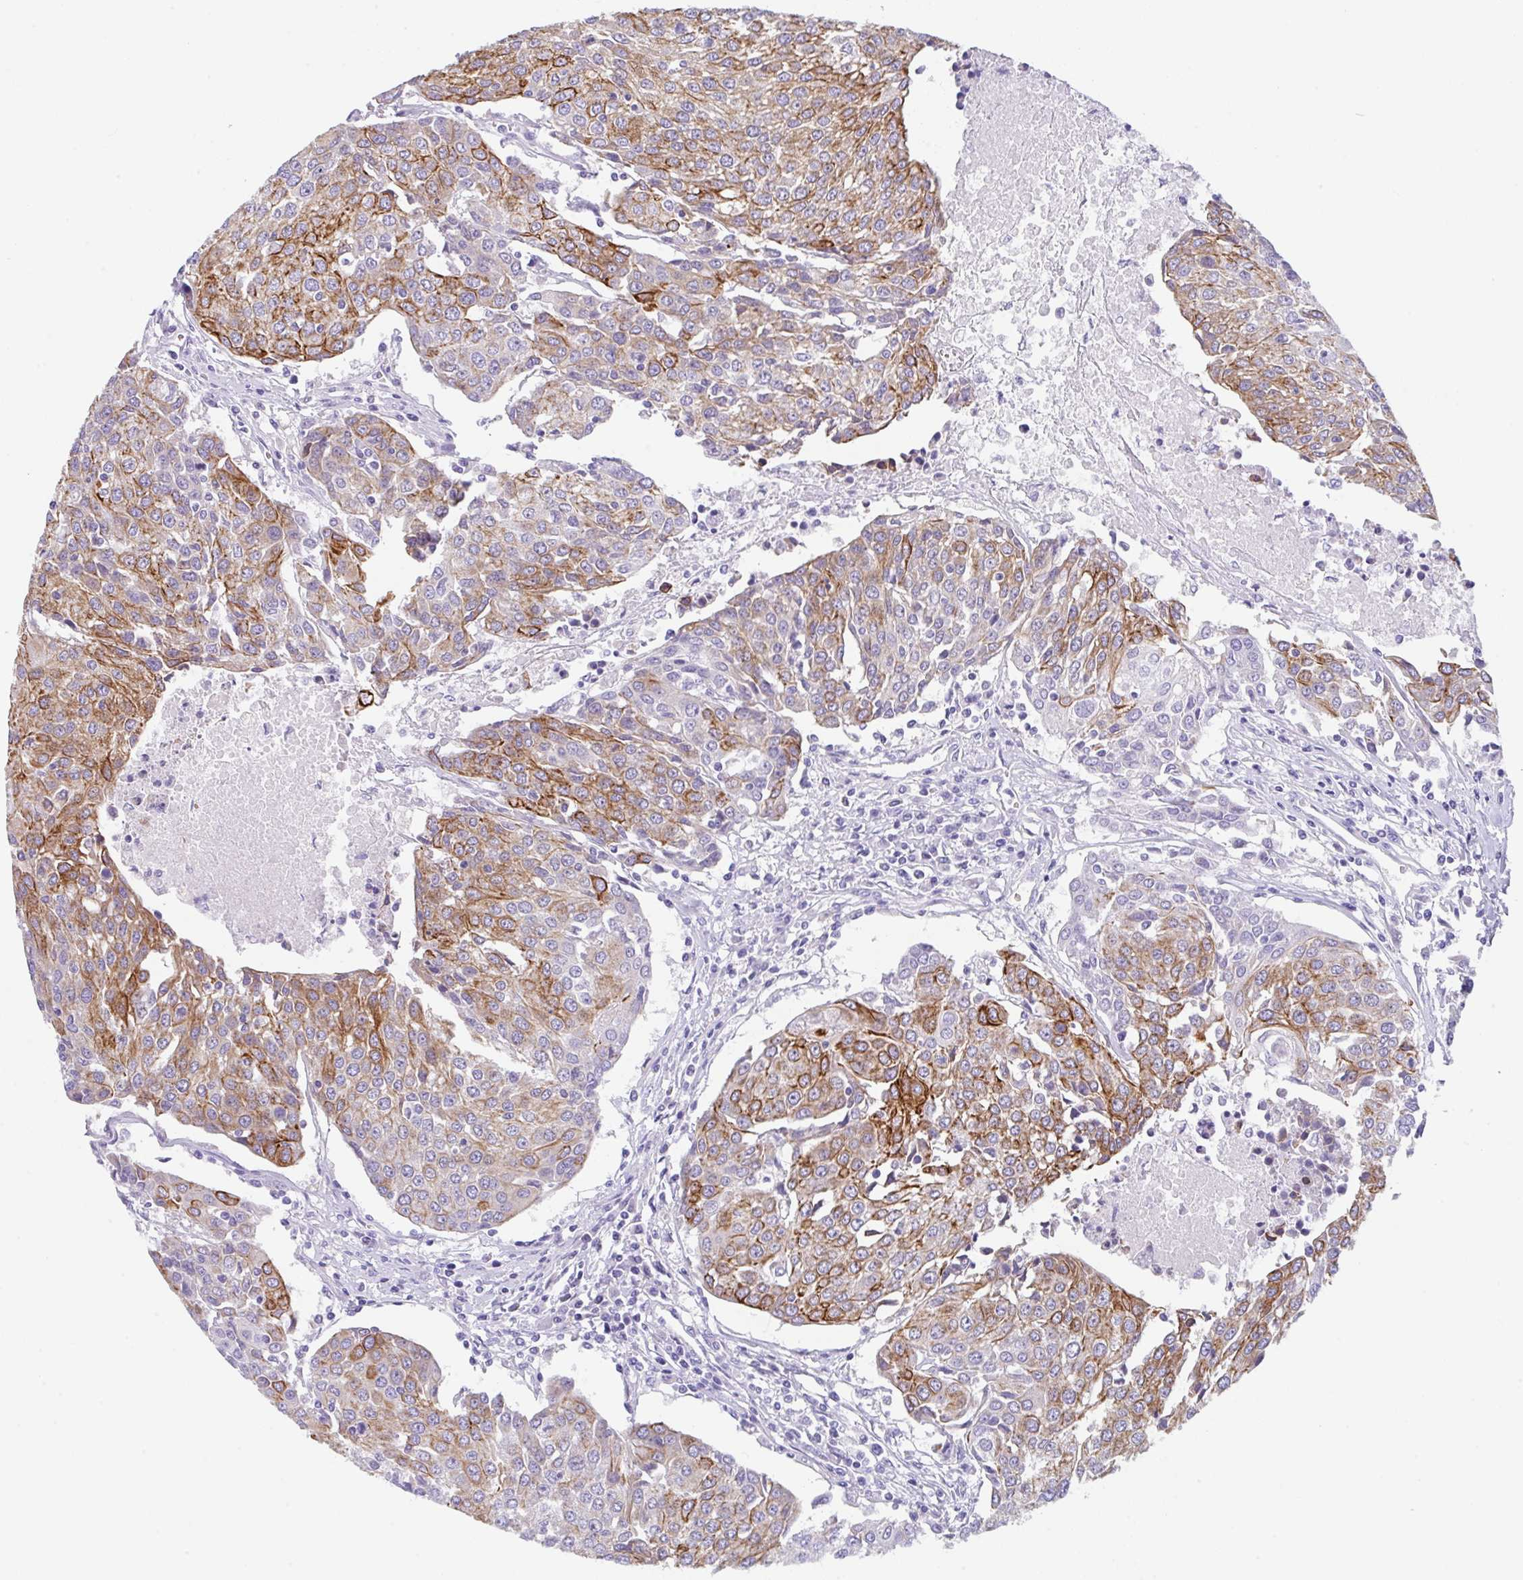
{"staining": {"intensity": "moderate", "quantity": "25%-75%", "location": "cytoplasmic/membranous"}, "tissue": "urothelial cancer", "cell_type": "Tumor cells", "image_type": "cancer", "snomed": [{"axis": "morphology", "description": "Urothelial carcinoma, High grade"}, {"axis": "topography", "description": "Urinary bladder"}], "caption": "Moderate cytoplasmic/membranous positivity is identified in approximately 25%-75% of tumor cells in urothelial cancer. (IHC, brightfield microscopy, high magnification).", "gene": "TRAF4", "patient": {"sex": "female", "age": 85}}